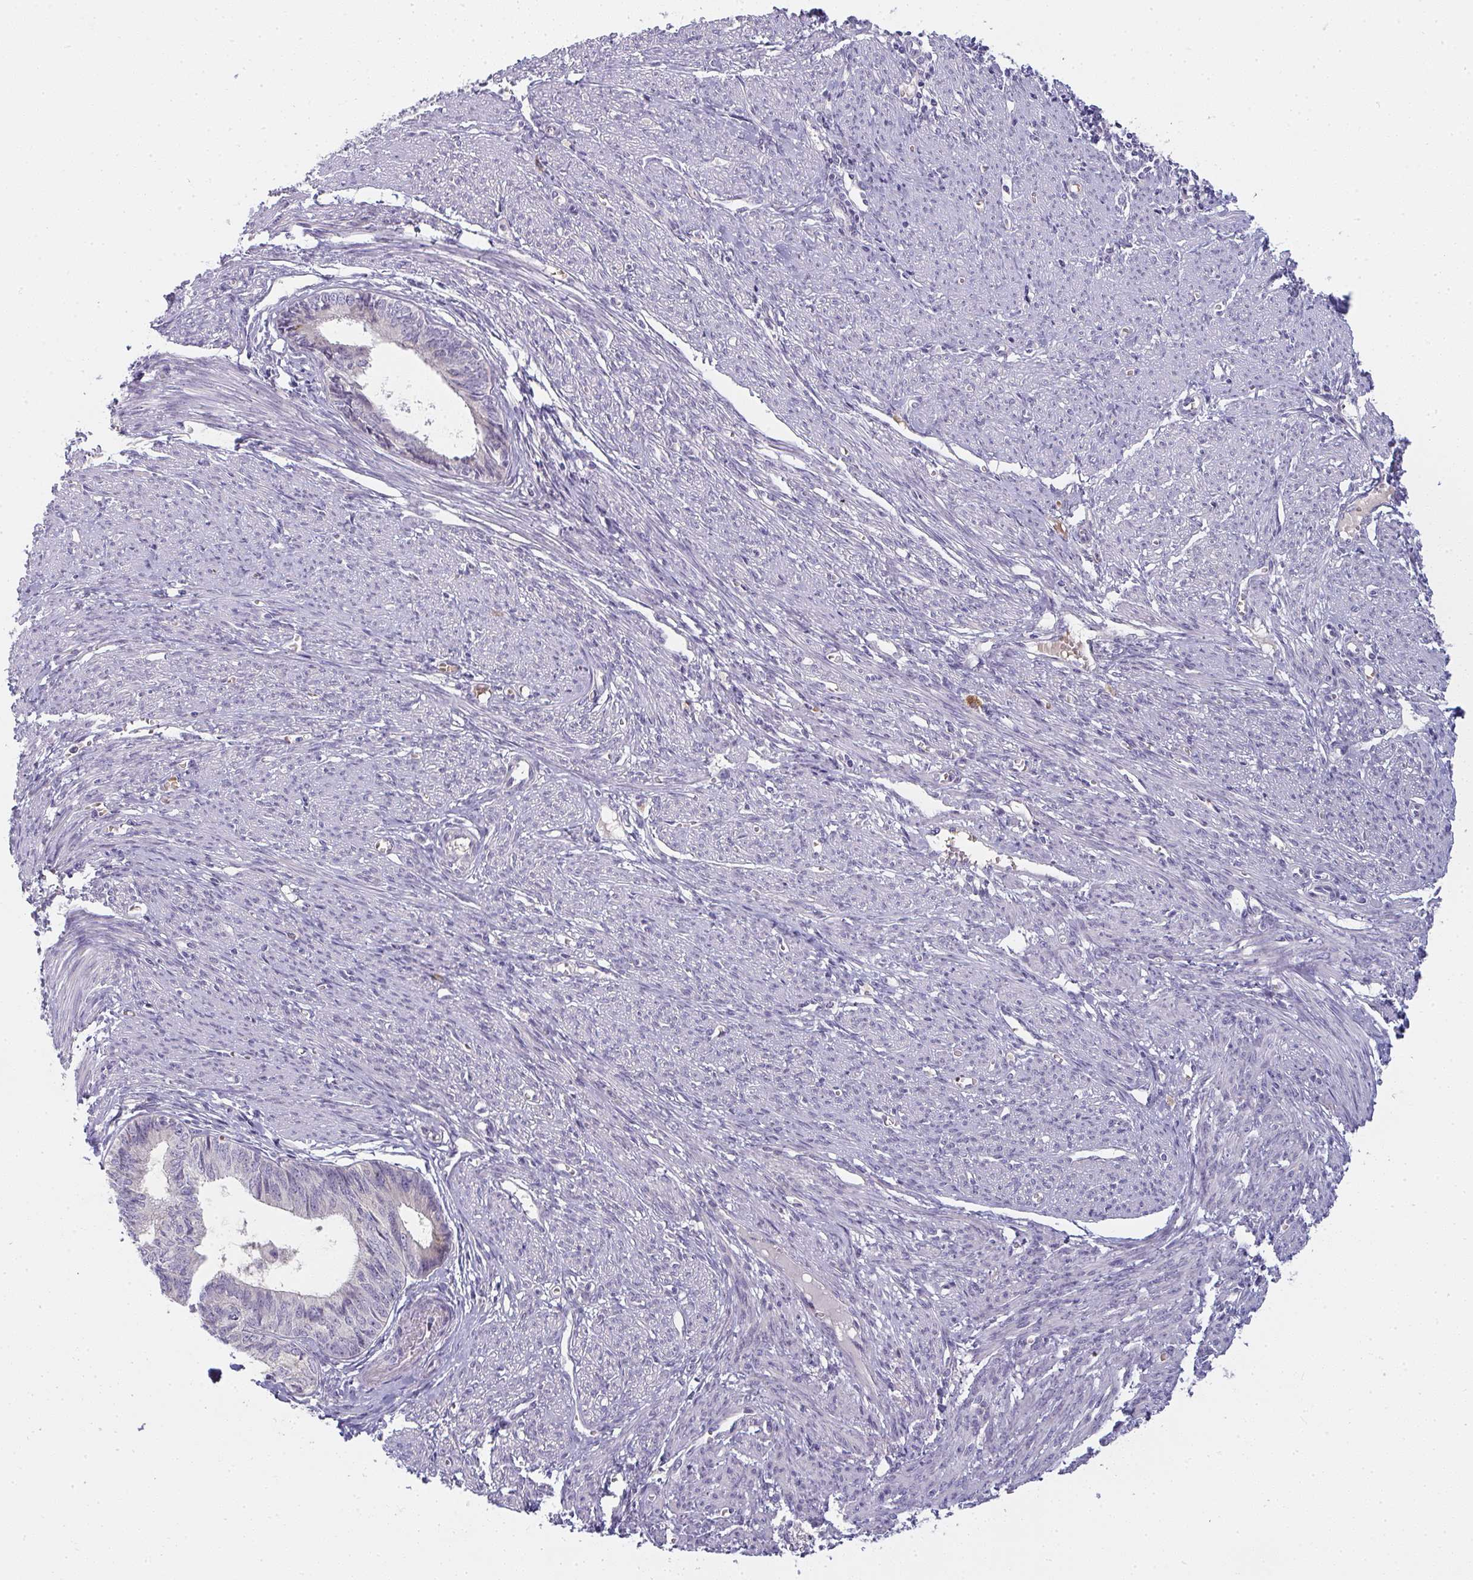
{"staining": {"intensity": "negative", "quantity": "none", "location": "none"}, "tissue": "endometrial cancer", "cell_type": "Tumor cells", "image_type": "cancer", "snomed": [{"axis": "morphology", "description": "Adenocarcinoma, NOS"}, {"axis": "topography", "description": "Endometrium"}], "caption": "This is an immunohistochemistry (IHC) histopathology image of human adenocarcinoma (endometrial). There is no staining in tumor cells.", "gene": "SHB", "patient": {"sex": "female", "age": 68}}